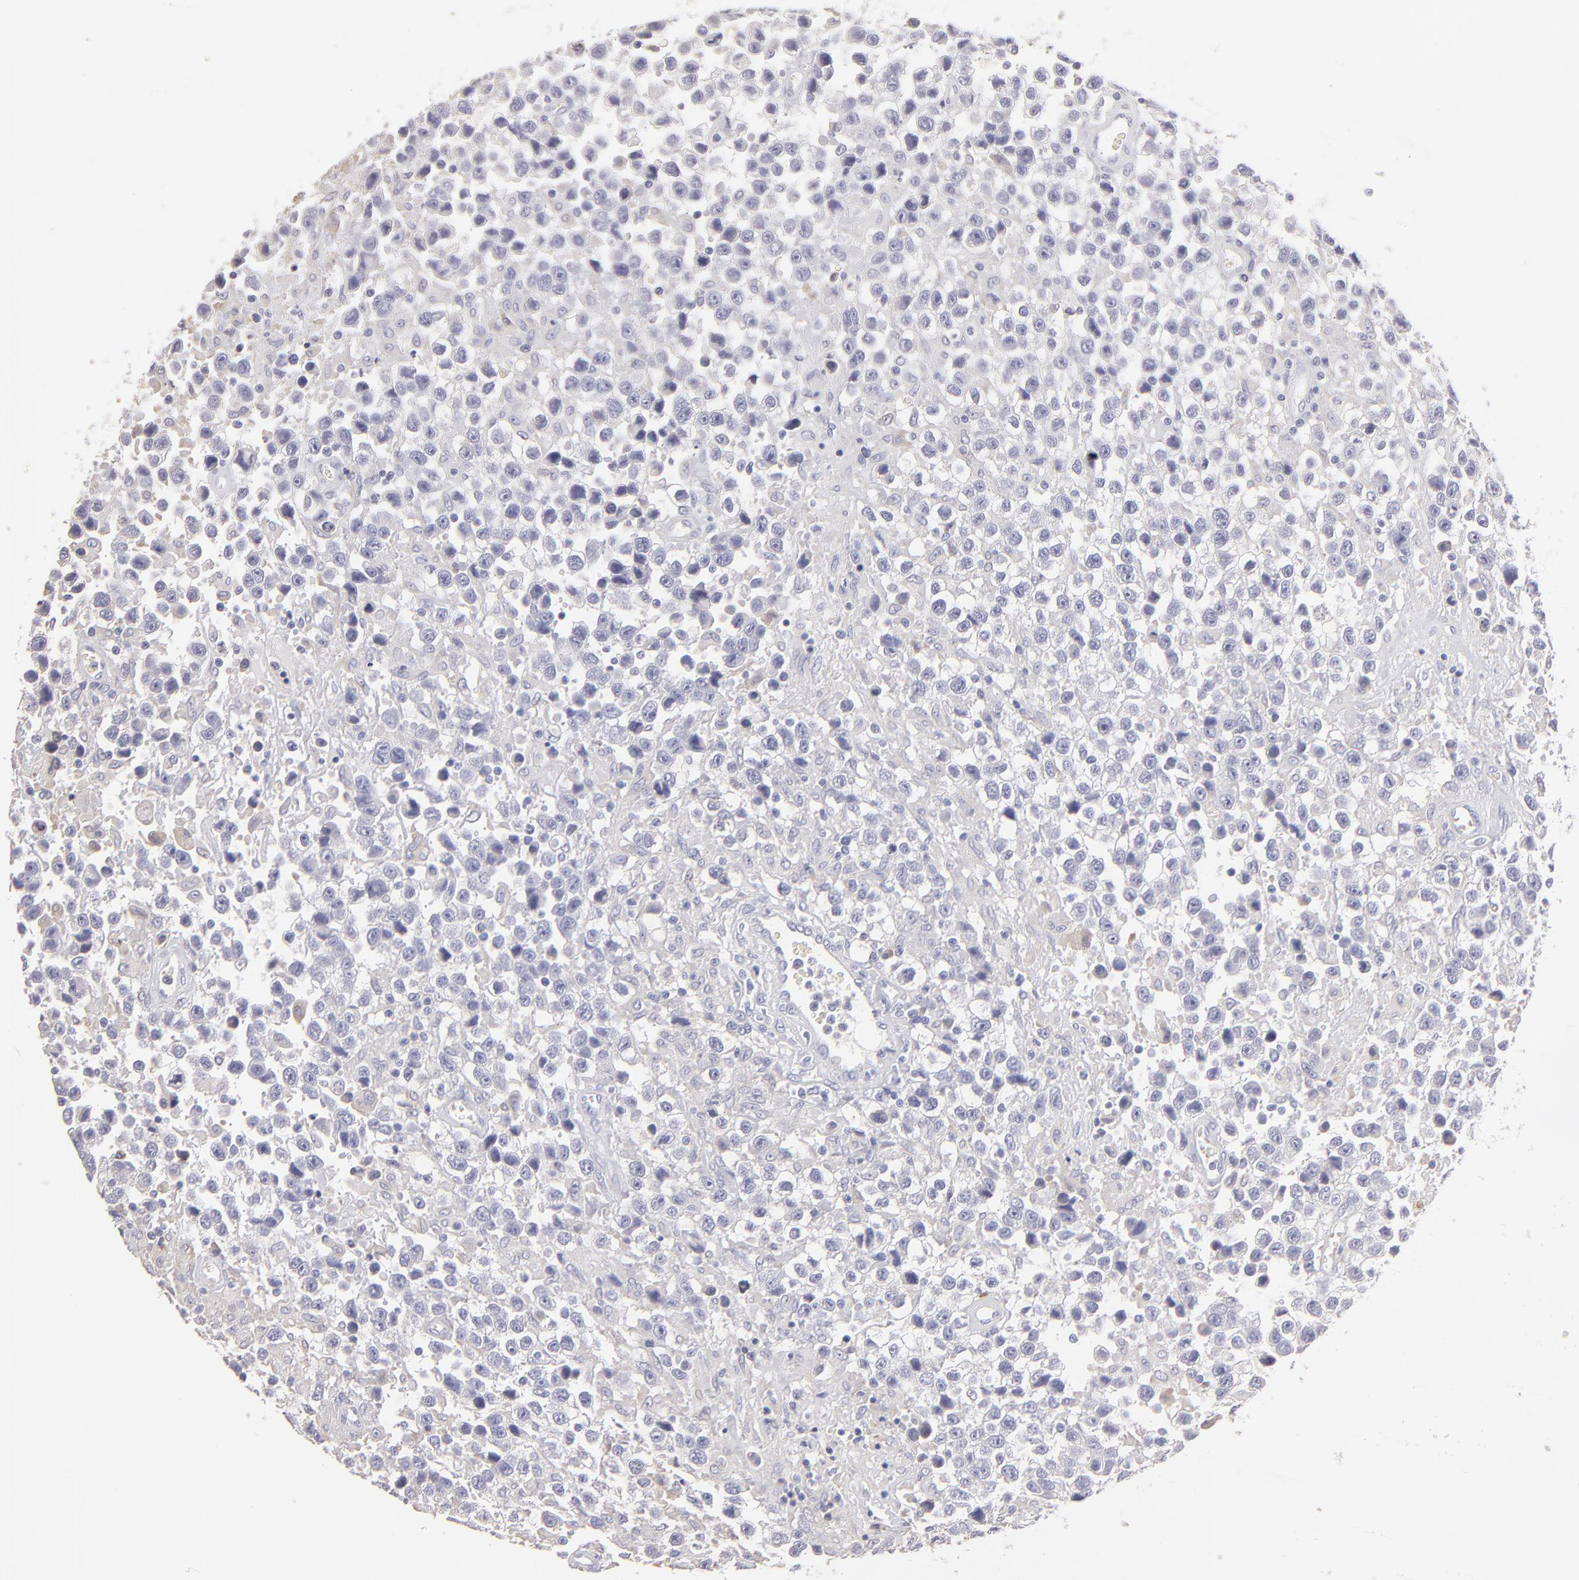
{"staining": {"intensity": "negative", "quantity": "none", "location": "none"}, "tissue": "testis cancer", "cell_type": "Tumor cells", "image_type": "cancer", "snomed": [{"axis": "morphology", "description": "Seminoma, NOS"}, {"axis": "topography", "description": "Testis"}], "caption": "There is no significant expression in tumor cells of seminoma (testis).", "gene": "CALR", "patient": {"sex": "male", "age": 43}}